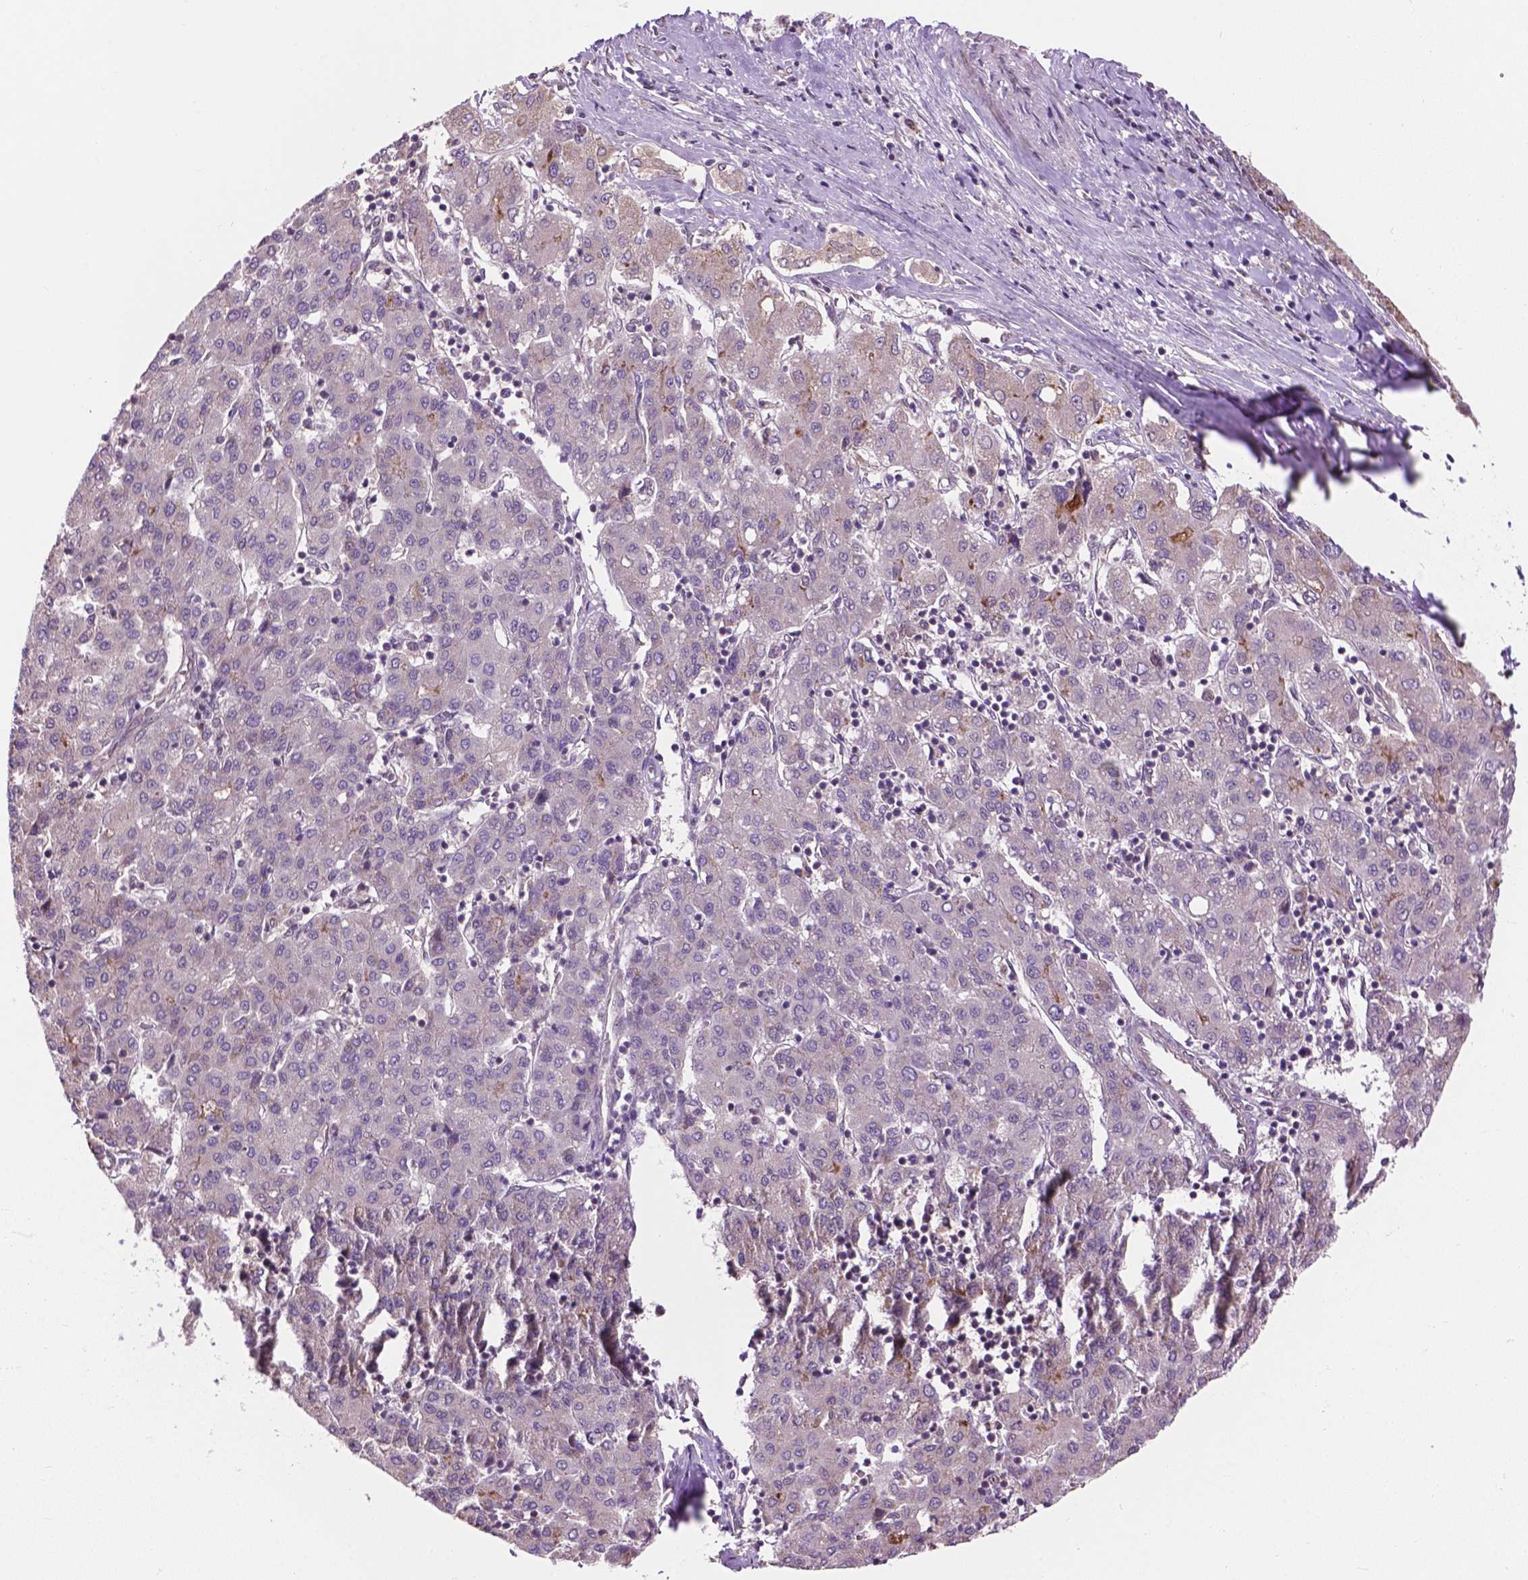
{"staining": {"intensity": "weak", "quantity": "<25%", "location": "cytoplasmic/membranous"}, "tissue": "liver cancer", "cell_type": "Tumor cells", "image_type": "cancer", "snomed": [{"axis": "morphology", "description": "Carcinoma, Hepatocellular, NOS"}, {"axis": "topography", "description": "Liver"}], "caption": "This is an immunohistochemistry (IHC) micrograph of hepatocellular carcinoma (liver). There is no positivity in tumor cells.", "gene": "PPP1CB", "patient": {"sex": "male", "age": 65}}